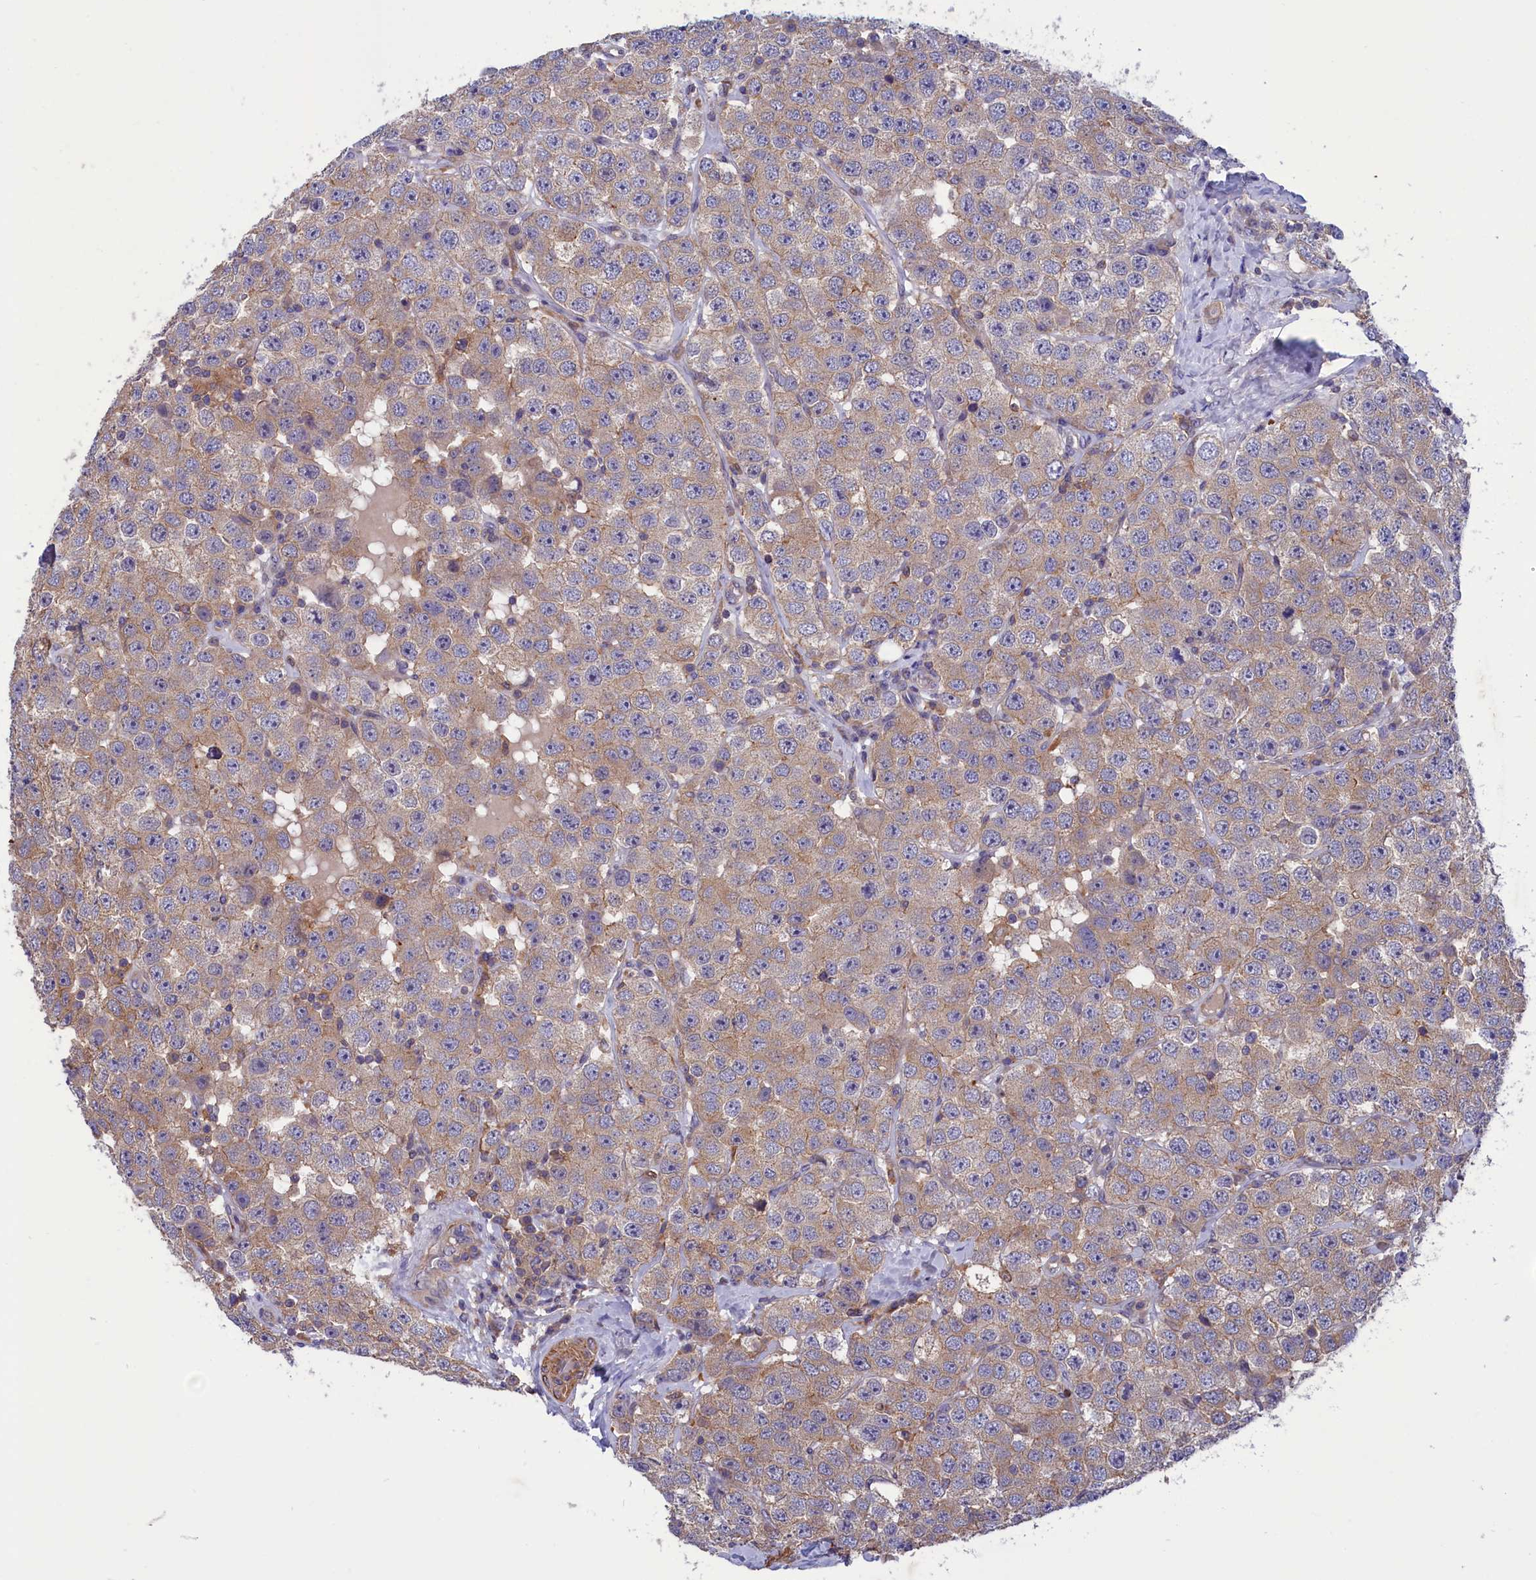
{"staining": {"intensity": "moderate", "quantity": ">75%", "location": "cytoplasmic/membranous"}, "tissue": "testis cancer", "cell_type": "Tumor cells", "image_type": "cancer", "snomed": [{"axis": "morphology", "description": "Seminoma, NOS"}, {"axis": "topography", "description": "Testis"}], "caption": "Moderate cytoplasmic/membranous expression is present in approximately >75% of tumor cells in testis cancer (seminoma).", "gene": "AMDHD2", "patient": {"sex": "male", "age": 28}}